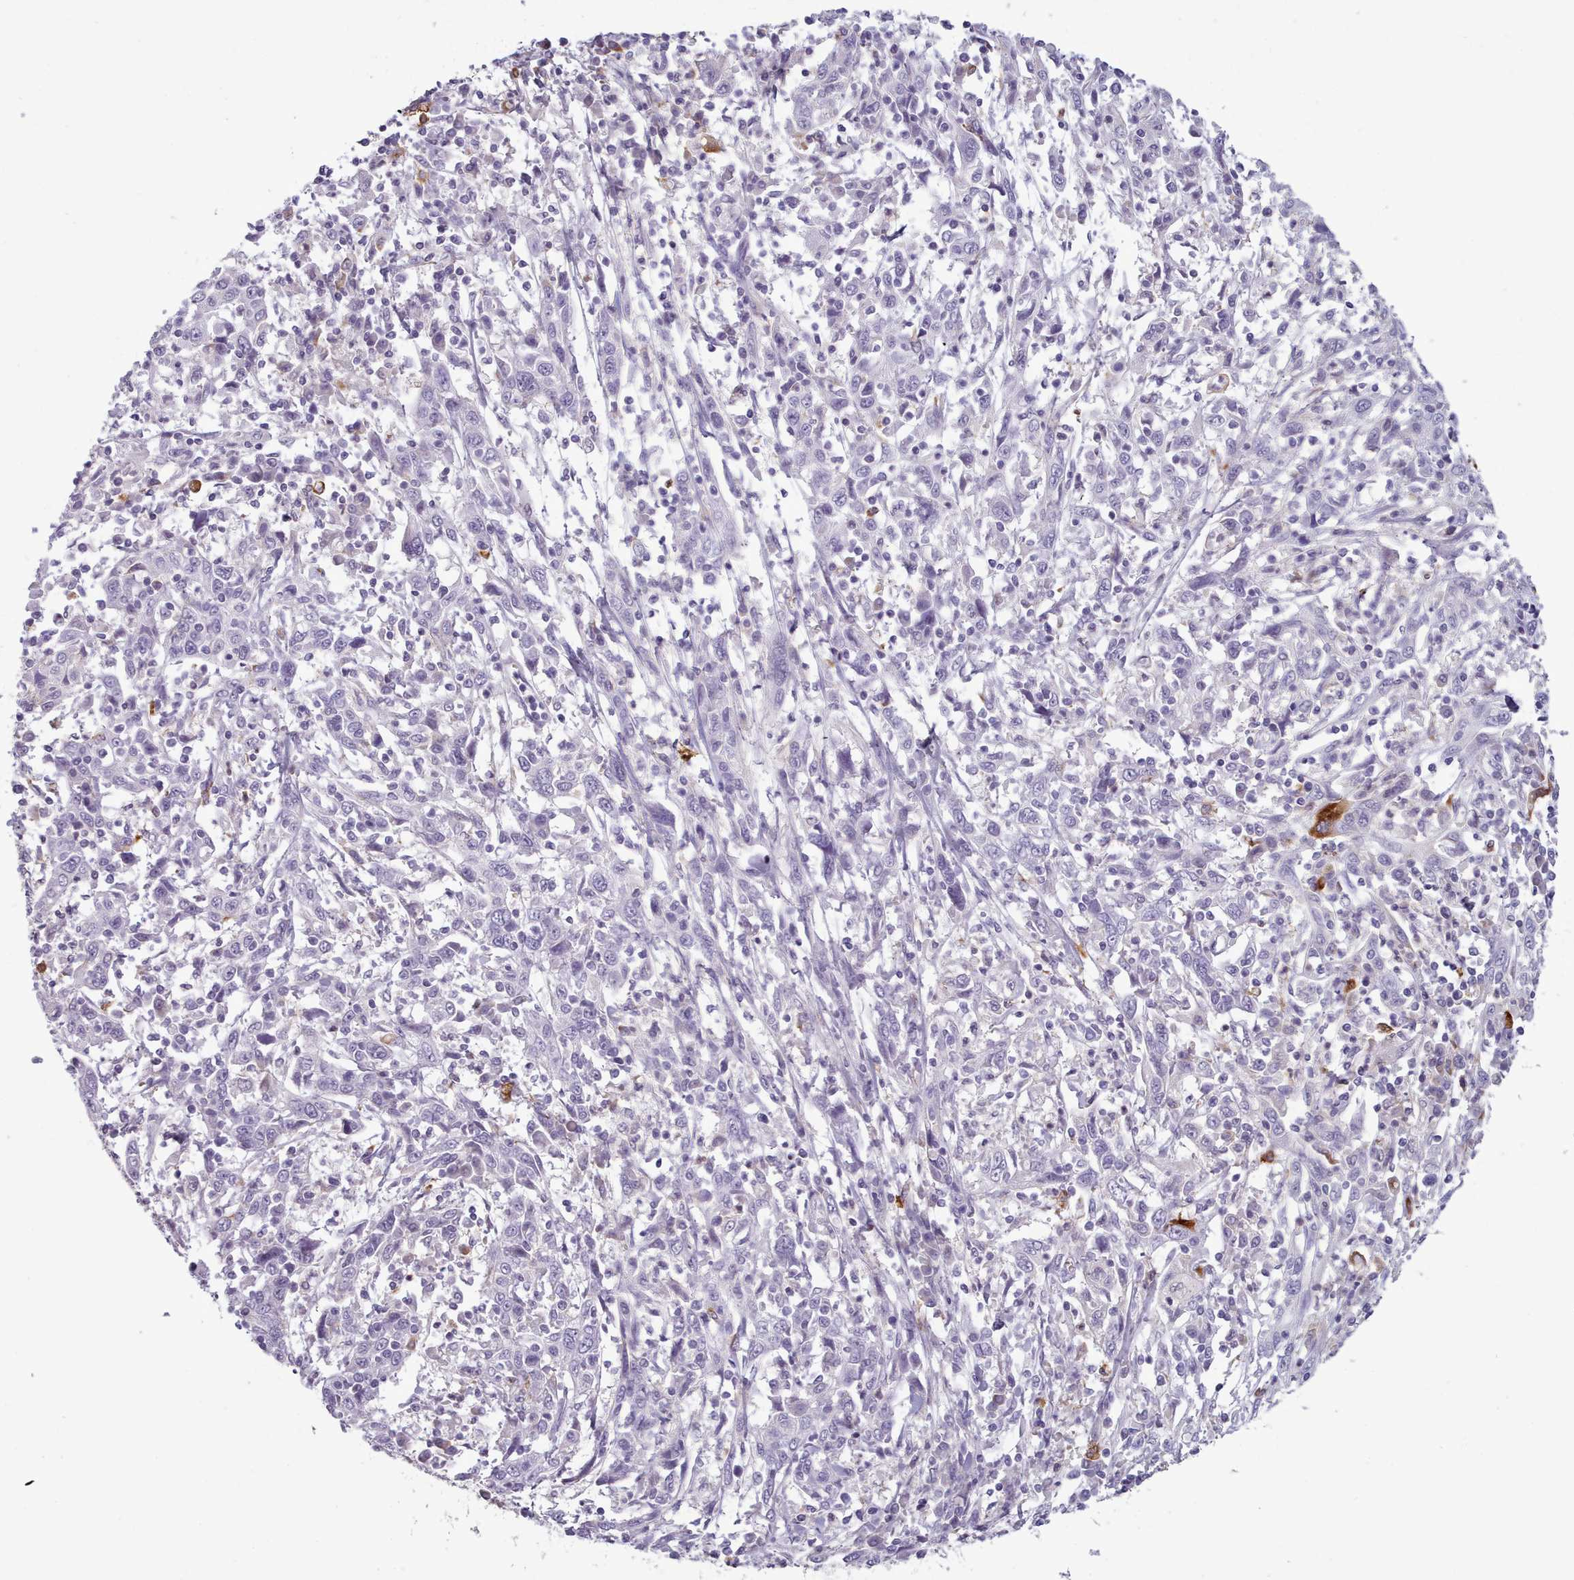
{"staining": {"intensity": "negative", "quantity": "none", "location": "none"}, "tissue": "cervical cancer", "cell_type": "Tumor cells", "image_type": "cancer", "snomed": [{"axis": "morphology", "description": "Squamous cell carcinoma, NOS"}, {"axis": "topography", "description": "Cervix"}], "caption": "IHC histopathology image of neoplastic tissue: cervical squamous cell carcinoma stained with DAB exhibits no significant protein expression in tumor cells.", "gene": "NDST2", "patient": {"sex": "female", "age": 46}}